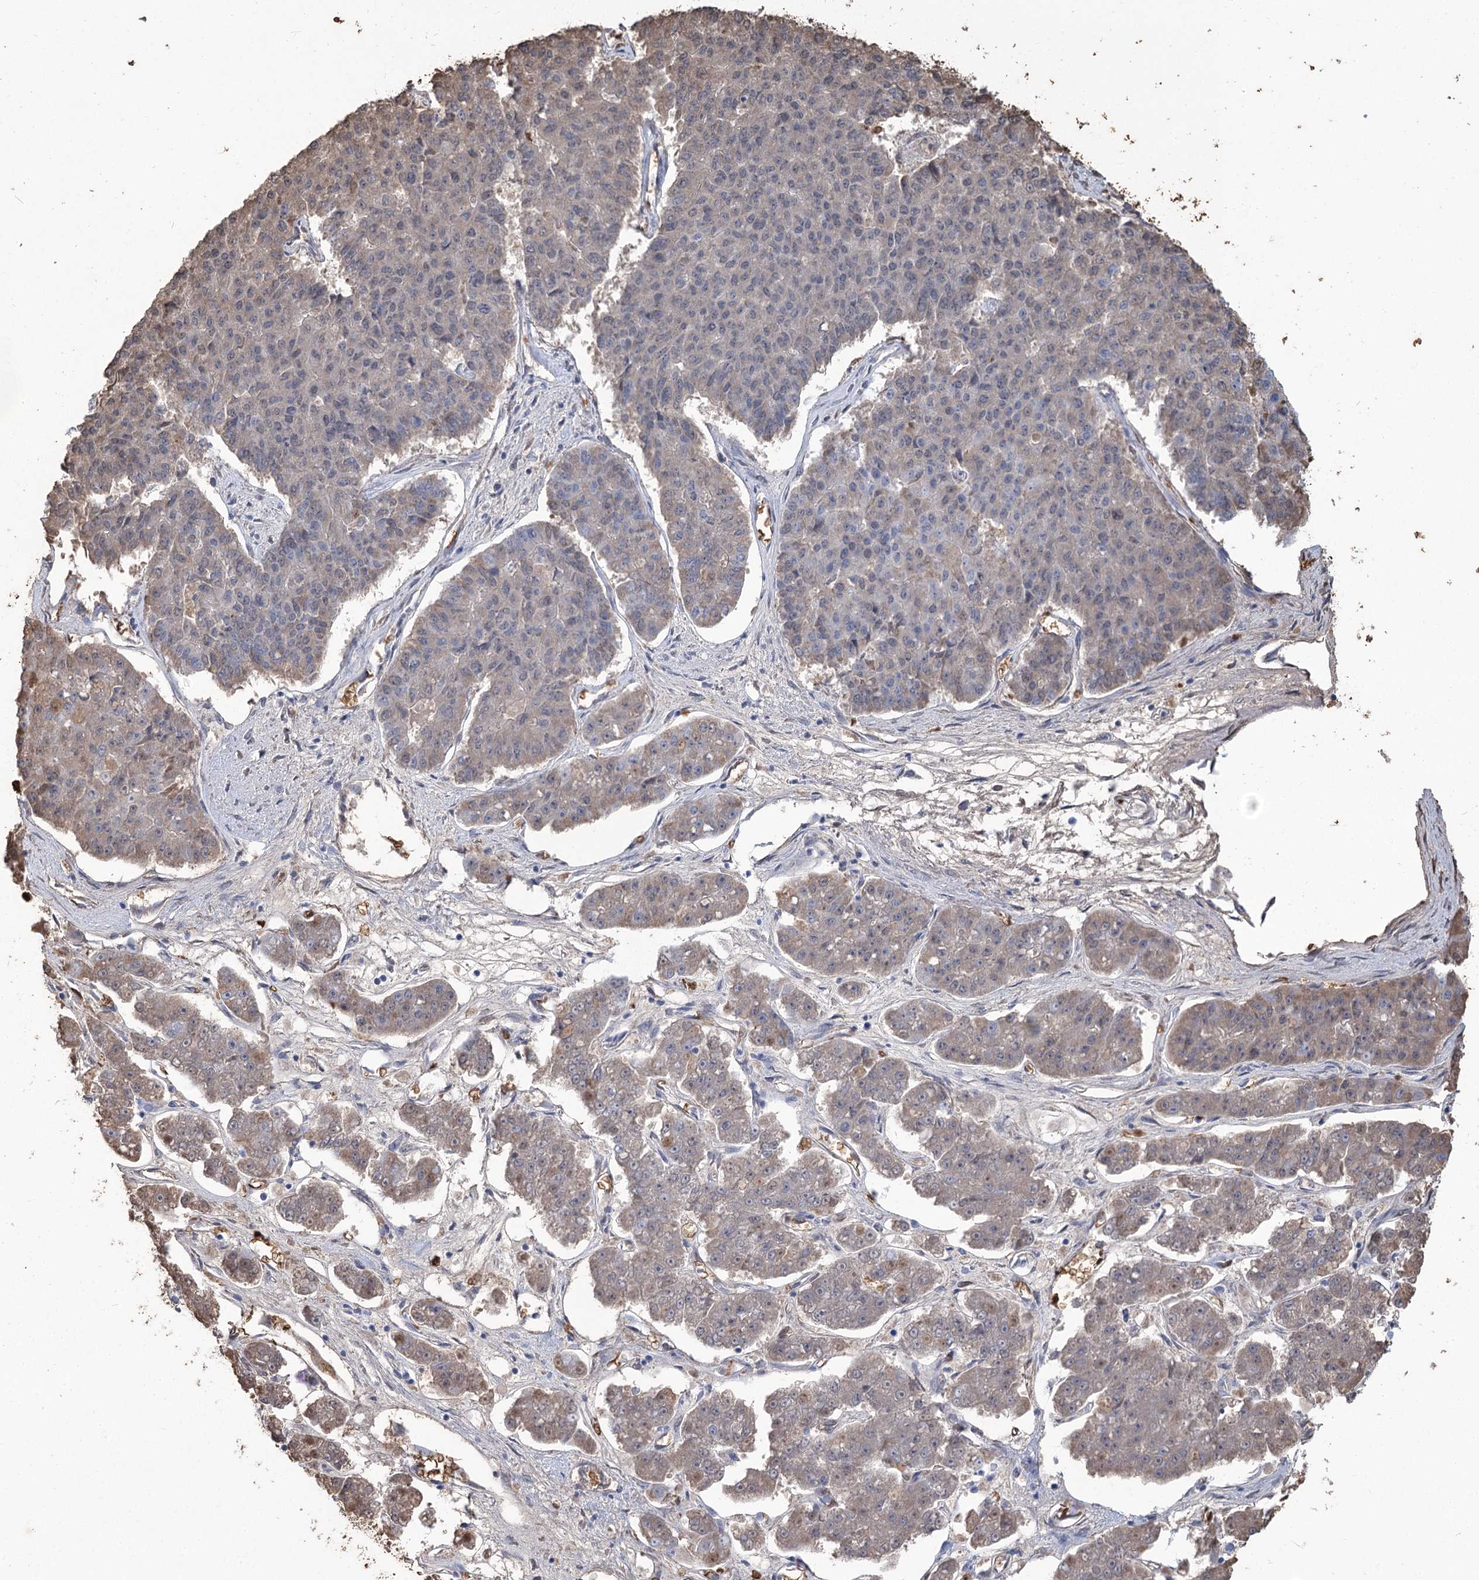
{"staining": {"intensity": "weak", "quantity": "<25%", "location": "cytoplasmic/membranous"}, "tissue": "pancreatic cancer", "cell_type": "Tumor cells", "image_type": "cancer", "snomed": [{"axis": "morphology", "description": "Adenocarcinoma, NOS"}, {"axis": "topography", "description": "Pancreas"}], "caption": "Histopathology image shows no protein staining in tumor cells of pancreatic adenocarcinoma tissue.", "gene": "HBA1", "patient": {"sex": "male", "age": 50}}